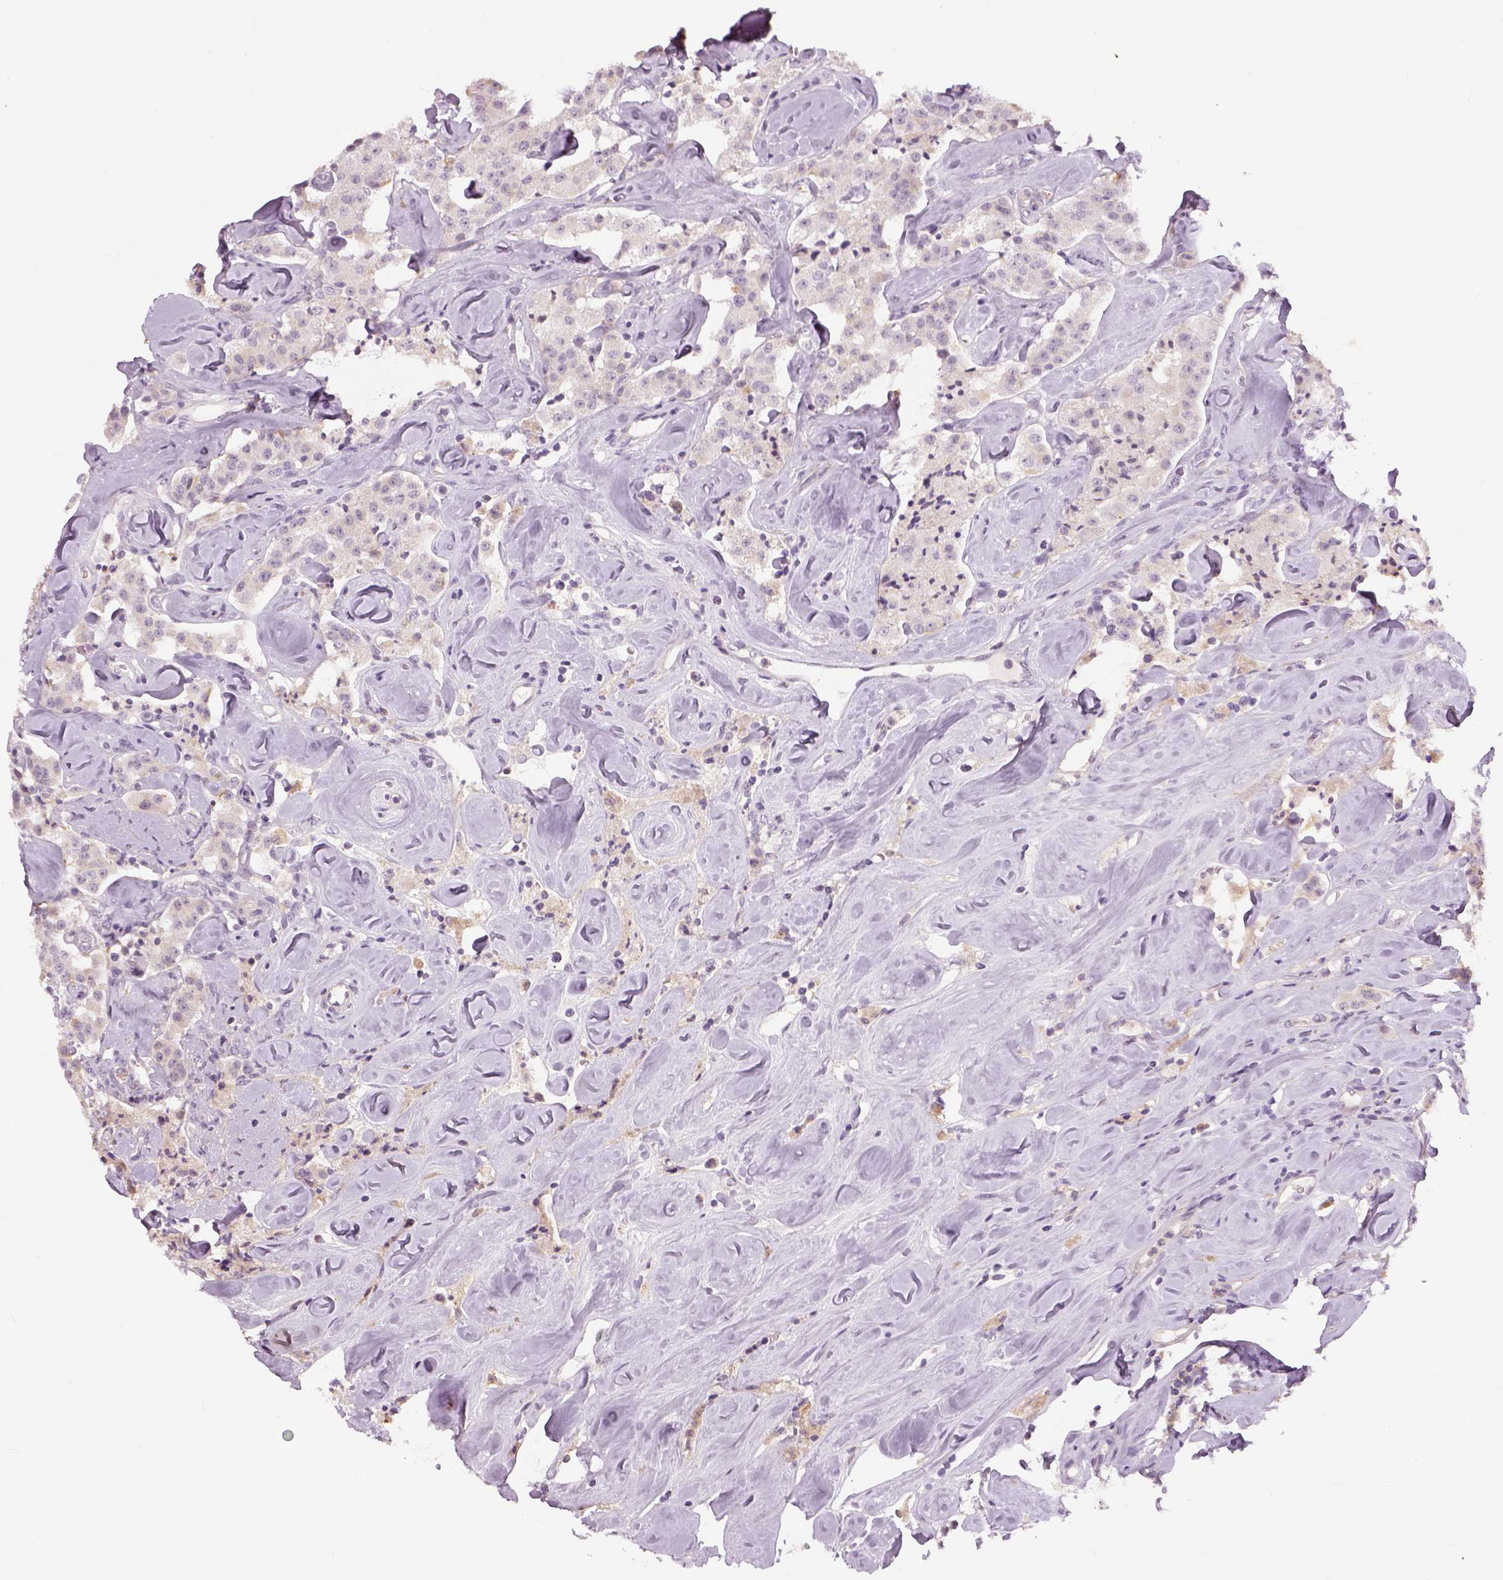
{"staining": {"intensity": "negative", "quantity": "none", "location": "none"}, "tissue": "carcinoid", "cell_type": "Tumor cells", "image_type": "cancer", "snomed": [{"axis": "morphology", "description": "Carcinoid, malignant, NOS"}, {"axis": "topography", "description": "Pancreas"}], "caption": "Immunohistochemistry (IHC) micrograph of human carcinoid stained for a protein (brown), which demonstrates no positivity in tumor cells.", "gene": "NECAB1", "patient": {"sex": "male", "age": 41}}